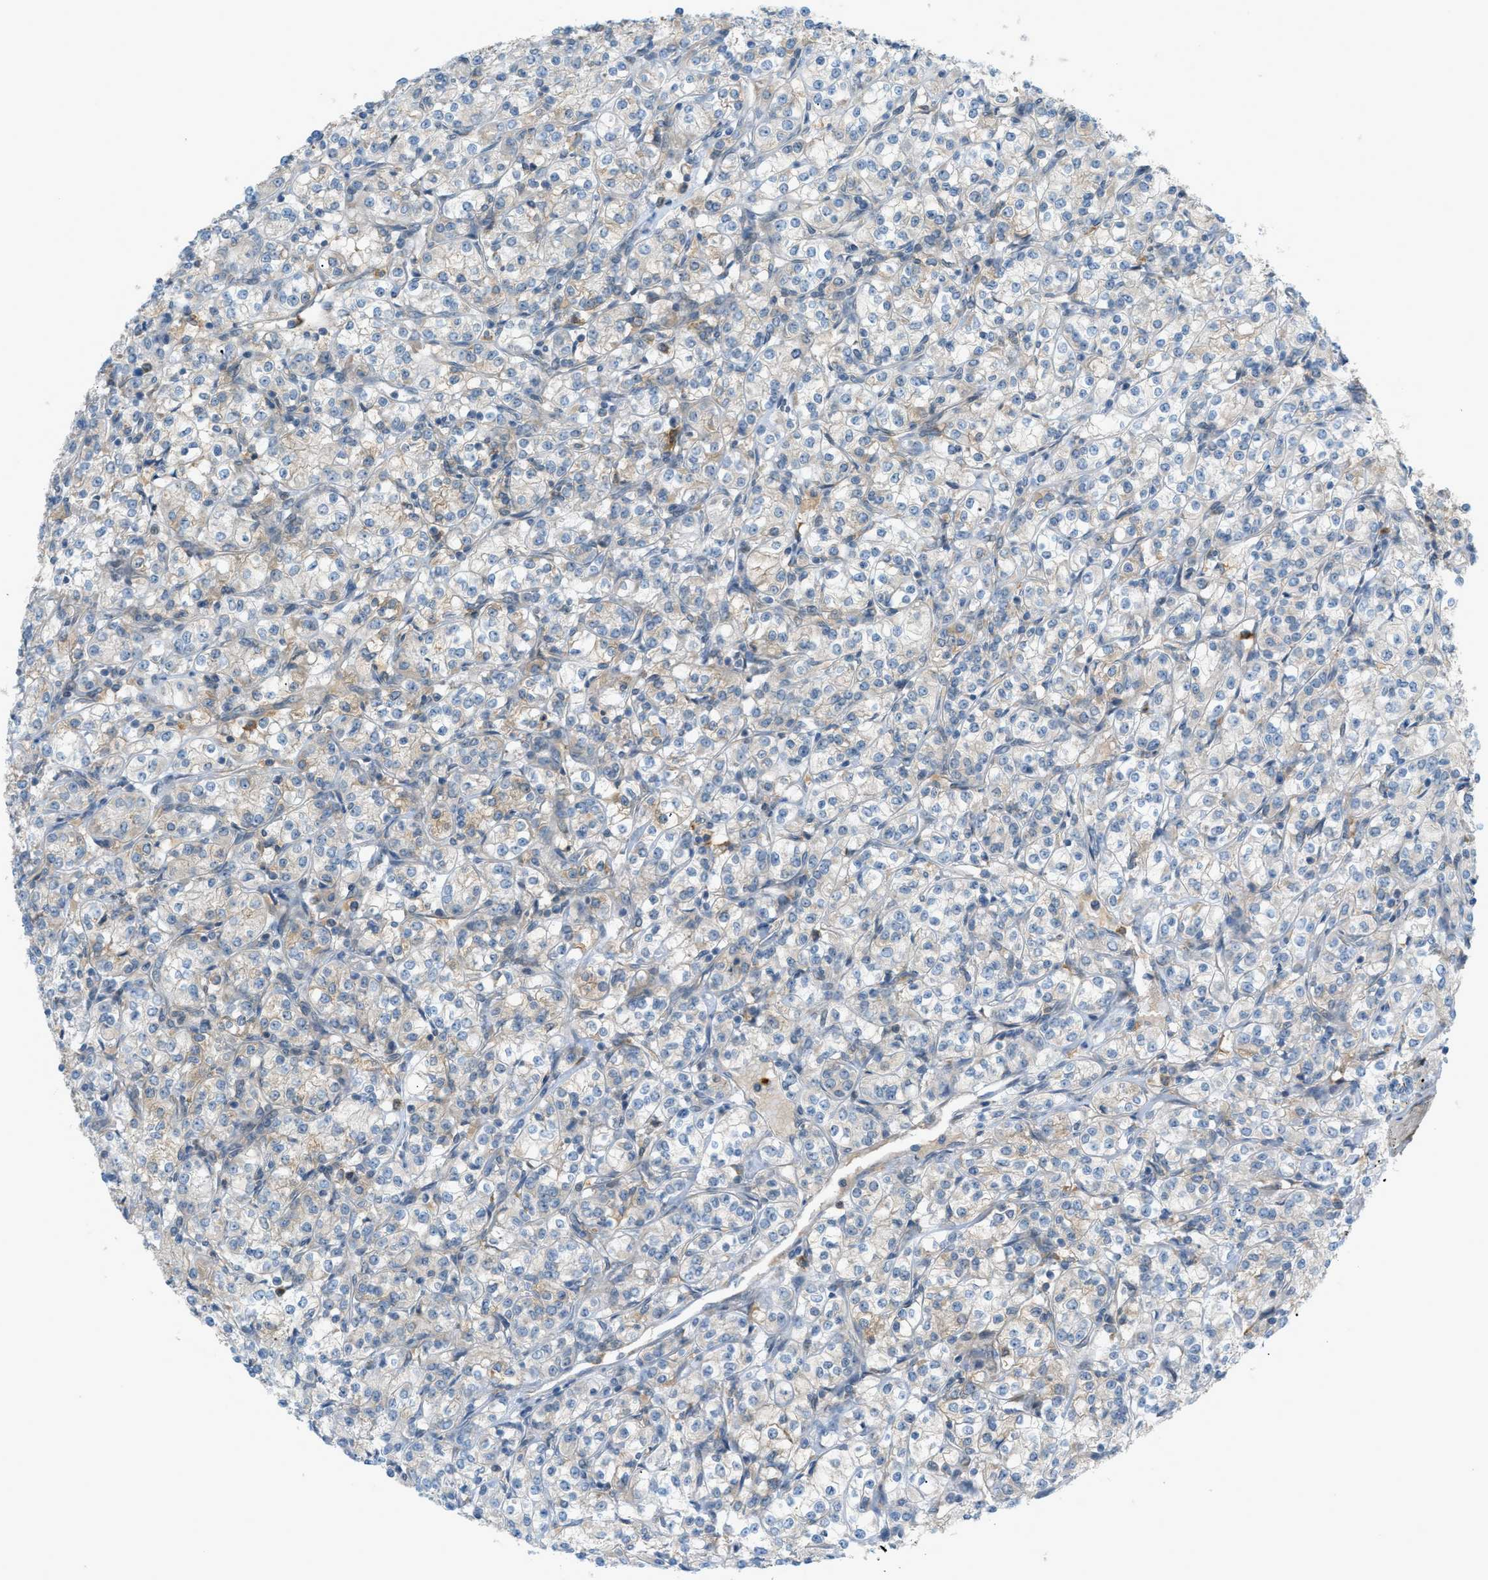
{"staining": {"intensity": "weak", "quantity": "<25%", "location": "cytoplasmic/membranous"}, "tissue": "renal cancer", "cell_type": "Tumor cells", "image_type": "cancer", "snomed": [{"axis": "morphology", "description": "Adenocarcinoma, NOS"}, {"axis": "topography", "description": "Kidney"}], "caption": "Immunohistochemistry (IHC) histopathology image of adenocarcinoma (renal) stained for a protein (brown), which demonstrates no expression in tumor cells. The staining is performed using DAB brown chromogen with nuclei counter-stained in using hematoxylin.", "gene": "DYRK1A", "patient": {"sex": "male", "age": 77}}